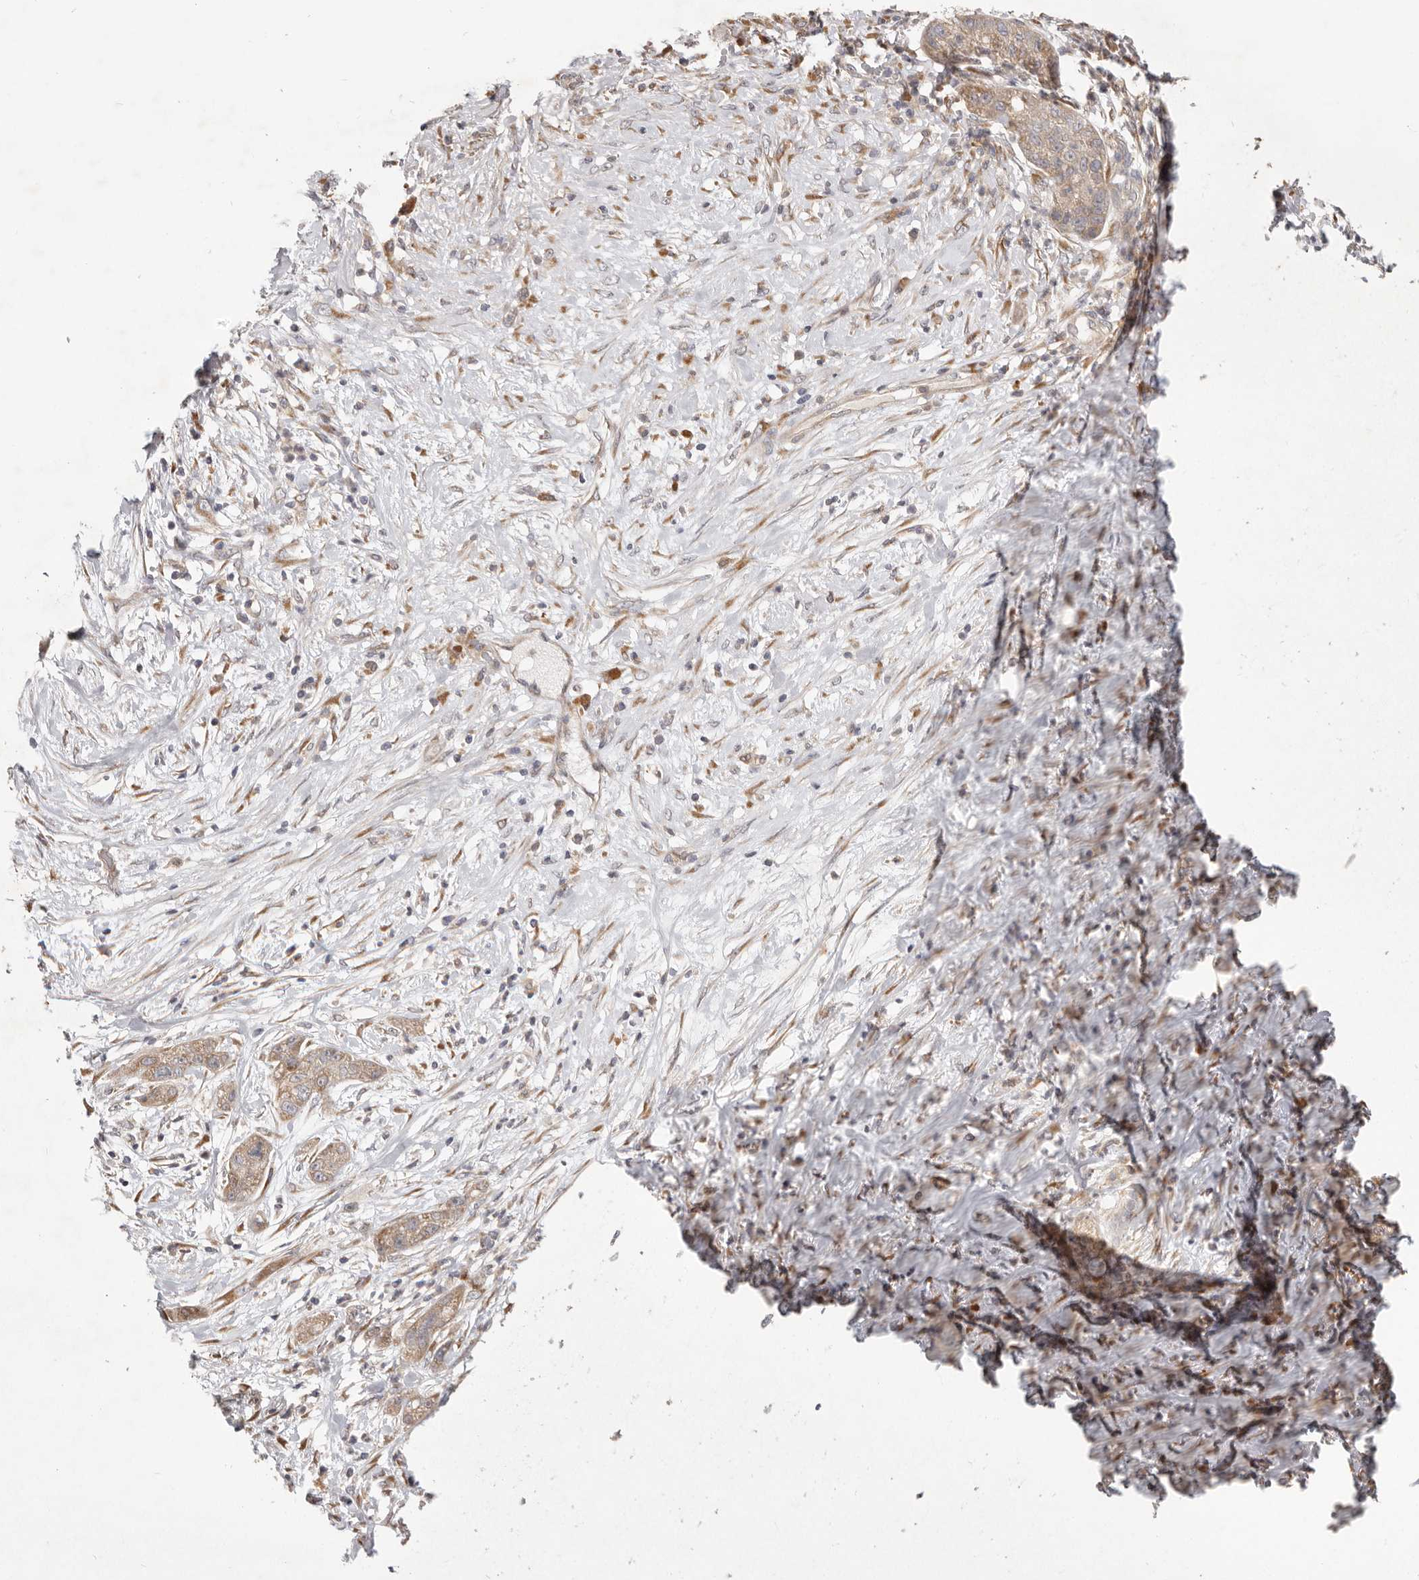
{"staining": {"intensity": "weak", "quantity": ">75%", "location": "cytoplasmic/membranous"}, "tissue": "pancreatic cancer", "cell_type": "Tumor cells", "image_type": "cancer", "snomed": [{"axis": "morphology", "description": "Adenocarcinoma, NOS"}, {"axis": "topography", "description": "Pancreas"}], "caption": "Pancreatic cancer stained with a brown dye shows weak cytoplasmic/membranous positive expression in approximately >75% of tumor cells.", "gene": "LRP6", "patient": {"sex": "female", "age": 78}}